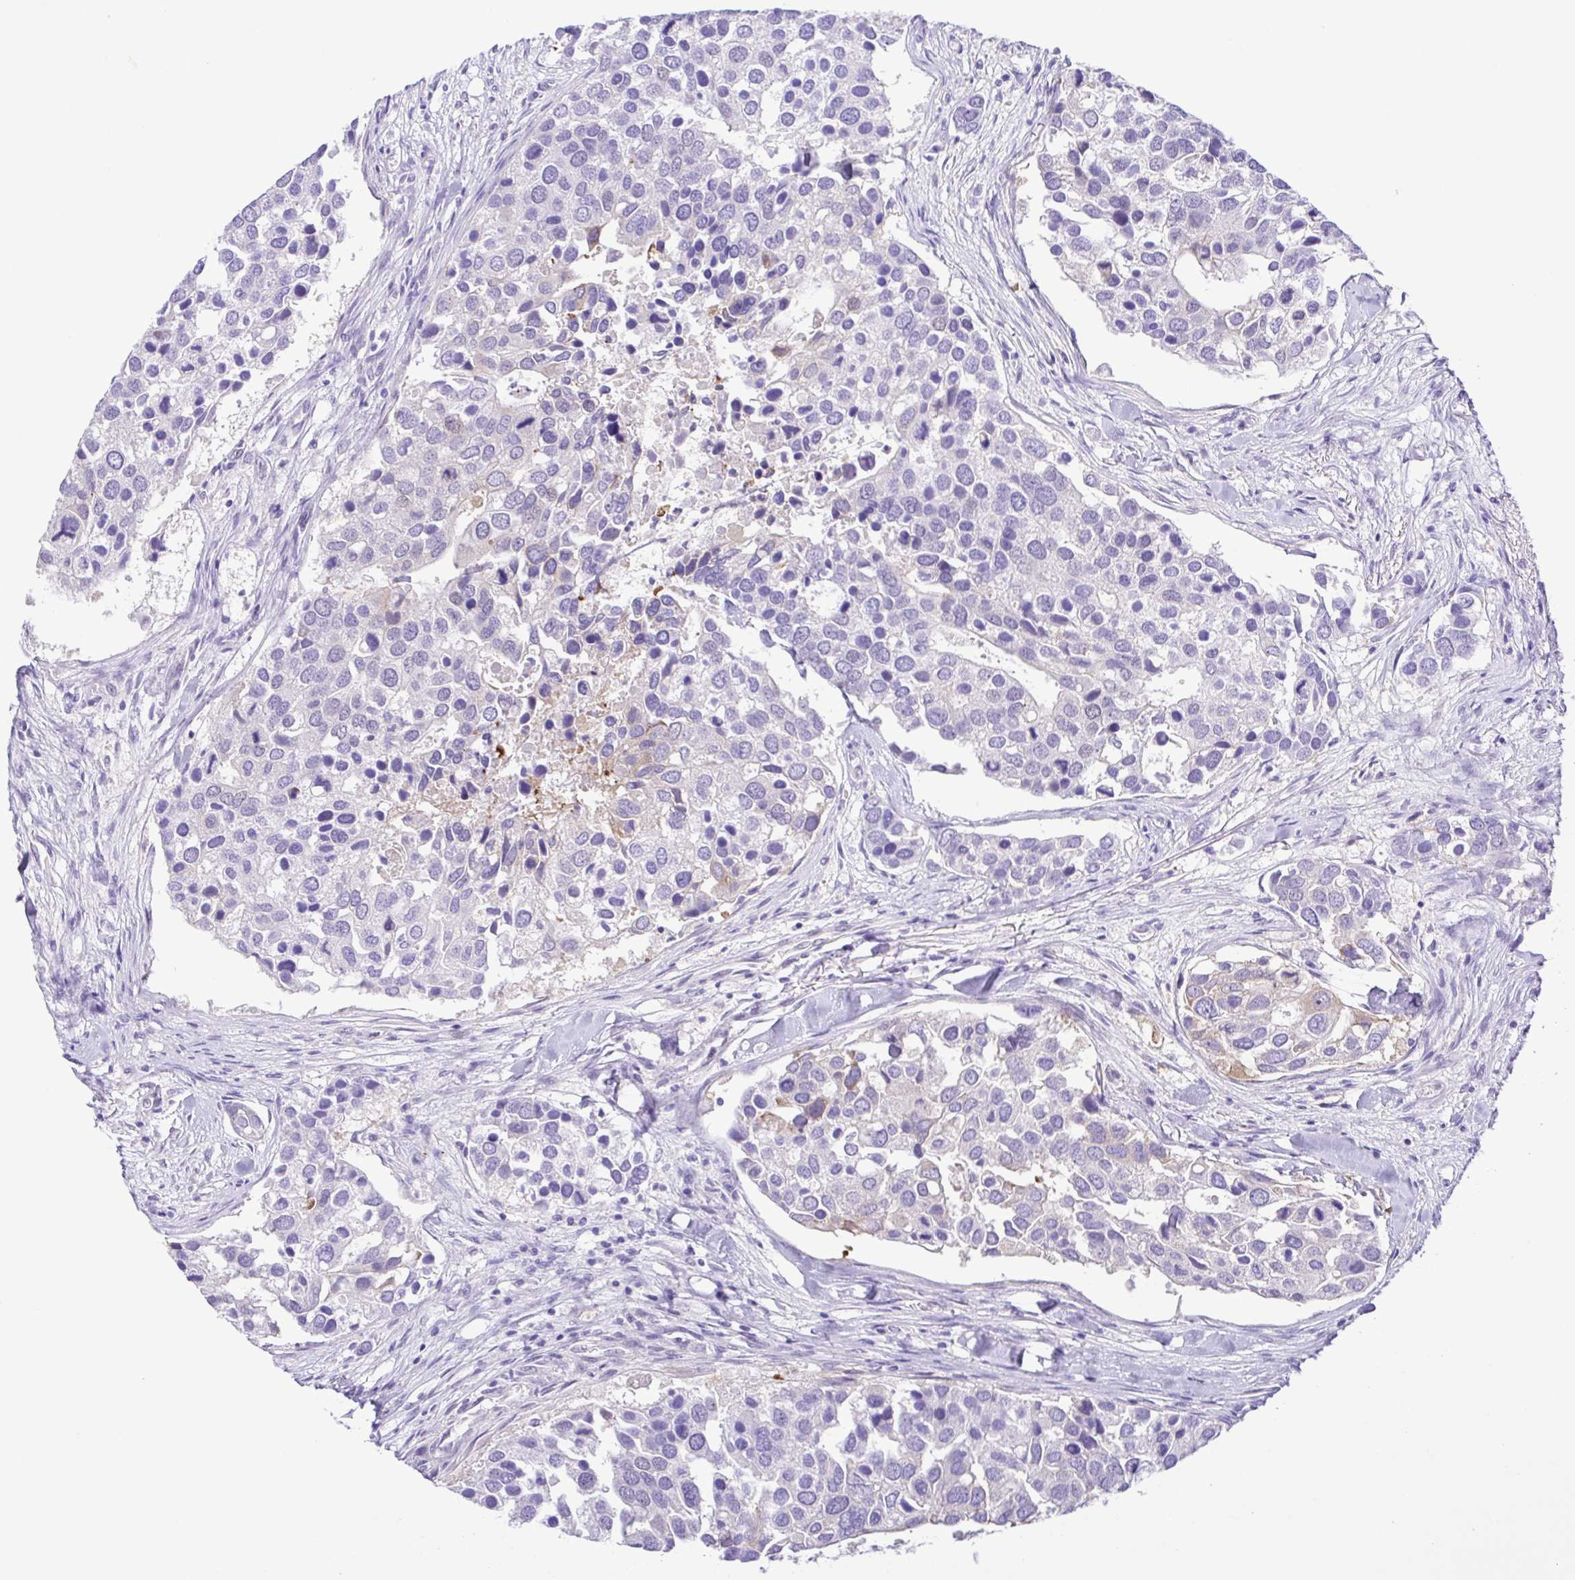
{"staining": {"intensity": "negative", "quantity": "none", "location": "none"}, "tissue": "breast cancer", "cell_type": "Tumor cells", "image_type": "cancer", "snomed": [{"axis": "morphology", "description": "Duct carcinoma"}, {"axis": "topography", "description": "Breast"}], "caption": "This image is of breast cancer stained with immunohistochemistry to label a protein in brown with the nuclei are counter-stained blue. There is no staining in tumor cells.", "gene": "DCLK2", "patient": {"sex": "female", "age": 83}}